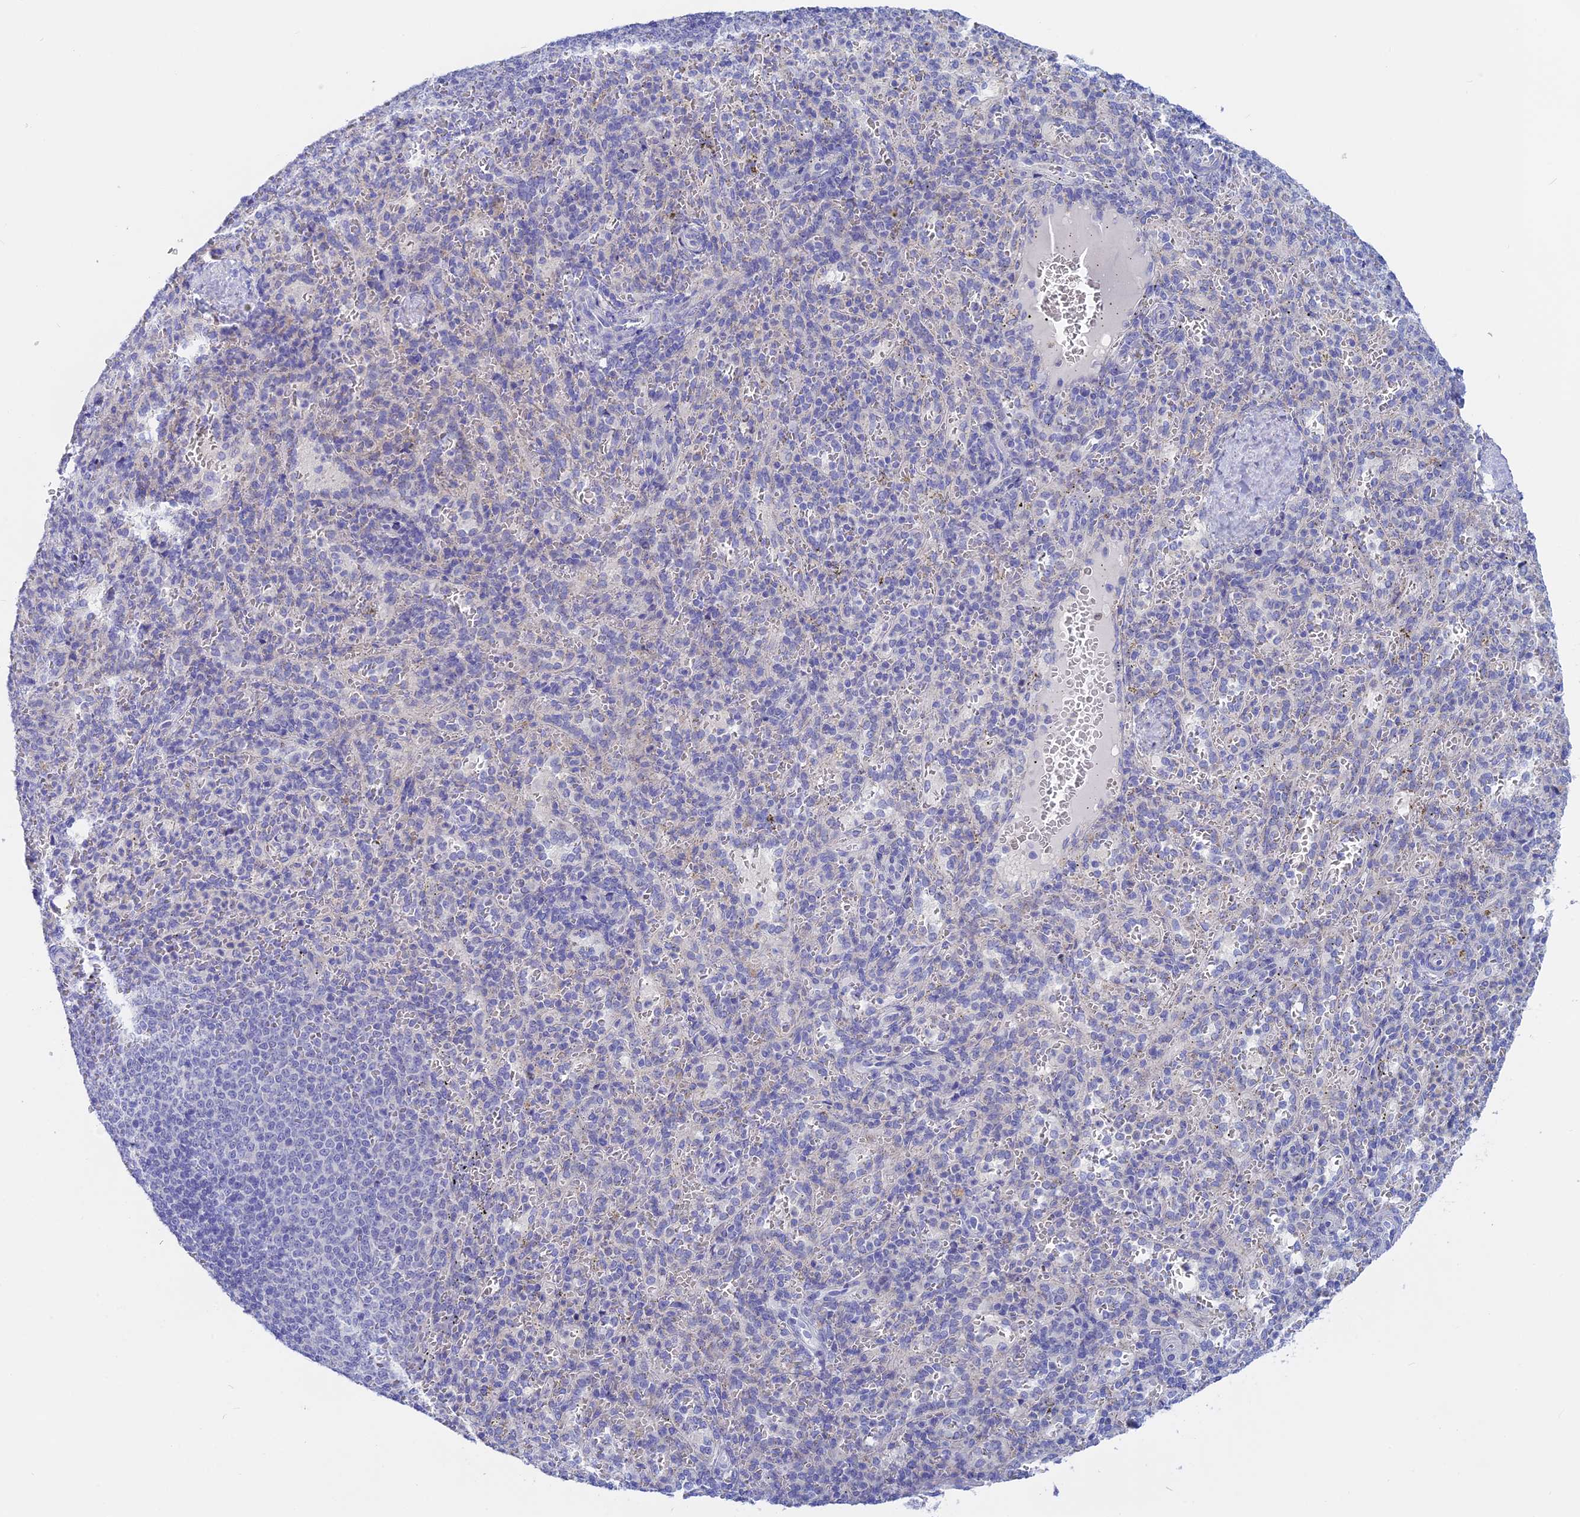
{"staining": {"intensity": "negative", "quantity": "none", "location": "none"}, "tissue": "spleen", "cell_type": "Cells in red pulp", "image_type": "normal", "snomed": [{"axis": "morphology", "description": "Normal tissue, NOS"}, {"axis": "topography", "description": "Spleen"}], "caption": "Immunohistochemistry of normal spleen exhibits no expression in cells in red pulp. (DAB IHC with hematoxylin counter stain).", "gene": "GLB1L", "patient": {"sex": "female", "age": 21}}